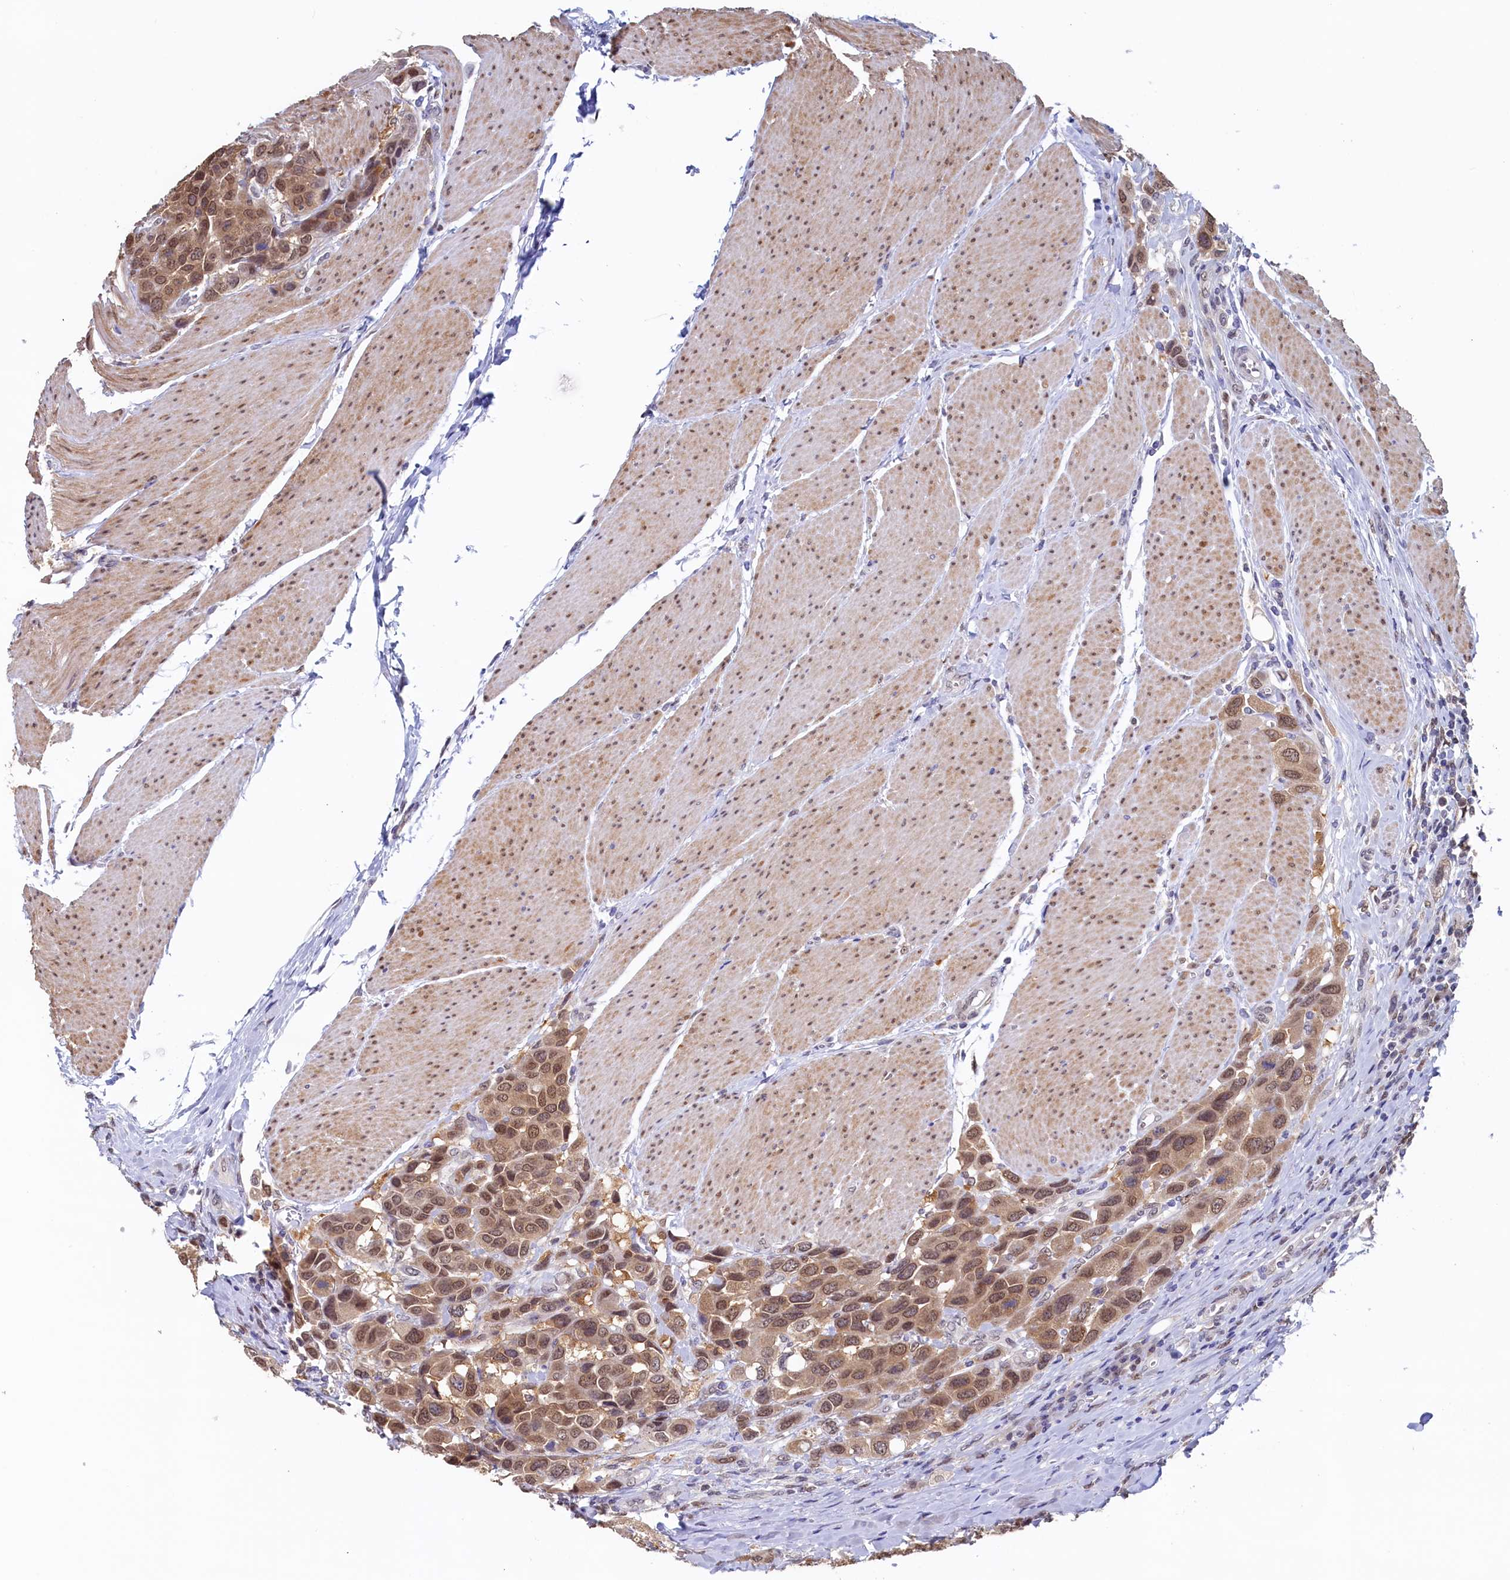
{"staining": {"intensity": "moderate", "quantity": ">75%", "location": "nuclear"}, "tissue": "urothelial cancer", "cell_type": "Tumor cells", "image_type": "cancer", "snomed": [{"axis": "morphology", "description": "Urothelial carcinoma, High grade"}, {"axis": "topography", "description": "Urinary bladder"}], "caption": "Tumor cells reveal medium levels of moderate nuclear staining in about >75% of cells in urothelial cancer.", "gene": "AHCY", "patient": {"sex": "male", "age": 50}}